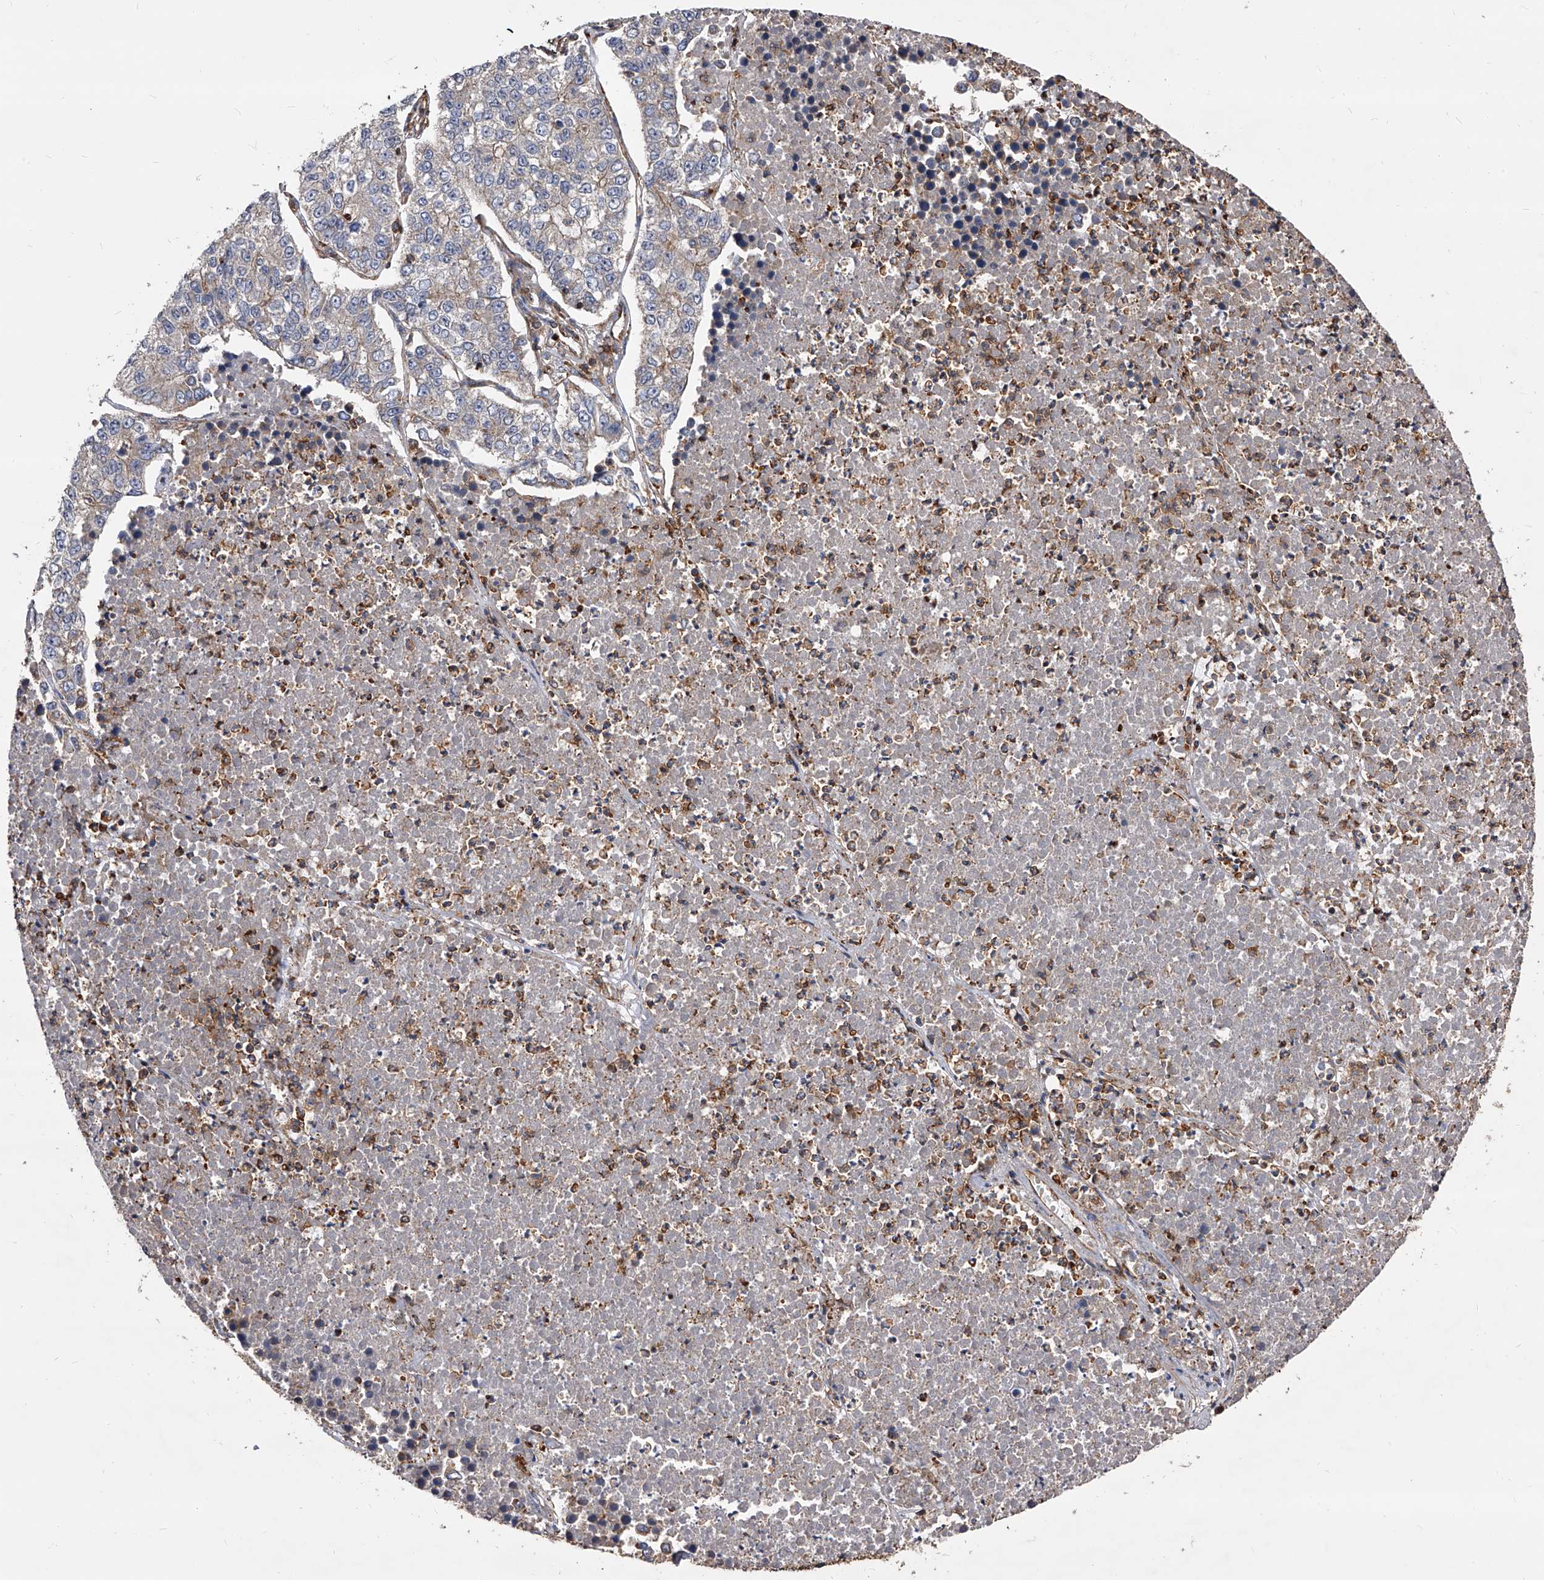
{"staining": {"intensity": "weak", "quantity": "<25%", "location": "cytoplasmic/membranous"}, "tissue": "lung cancer", "cell_type": "Tumor cells", "image_type": "cancer", "snomed": [{"axis": "morphology", "description": "Adenocarcinoma, NOS"}, {"axis": "topography", "description": "Lung"}], "caption": "This micrograph is of adenocarcinoma (lung) stained with immunohistochemistry (IHC) to label a protein in brown with the nuclei are counter-stained blue. There is no expression in tumor cells.", "gene": "PISD", "patient": {"sex": "male", "age": 49}}